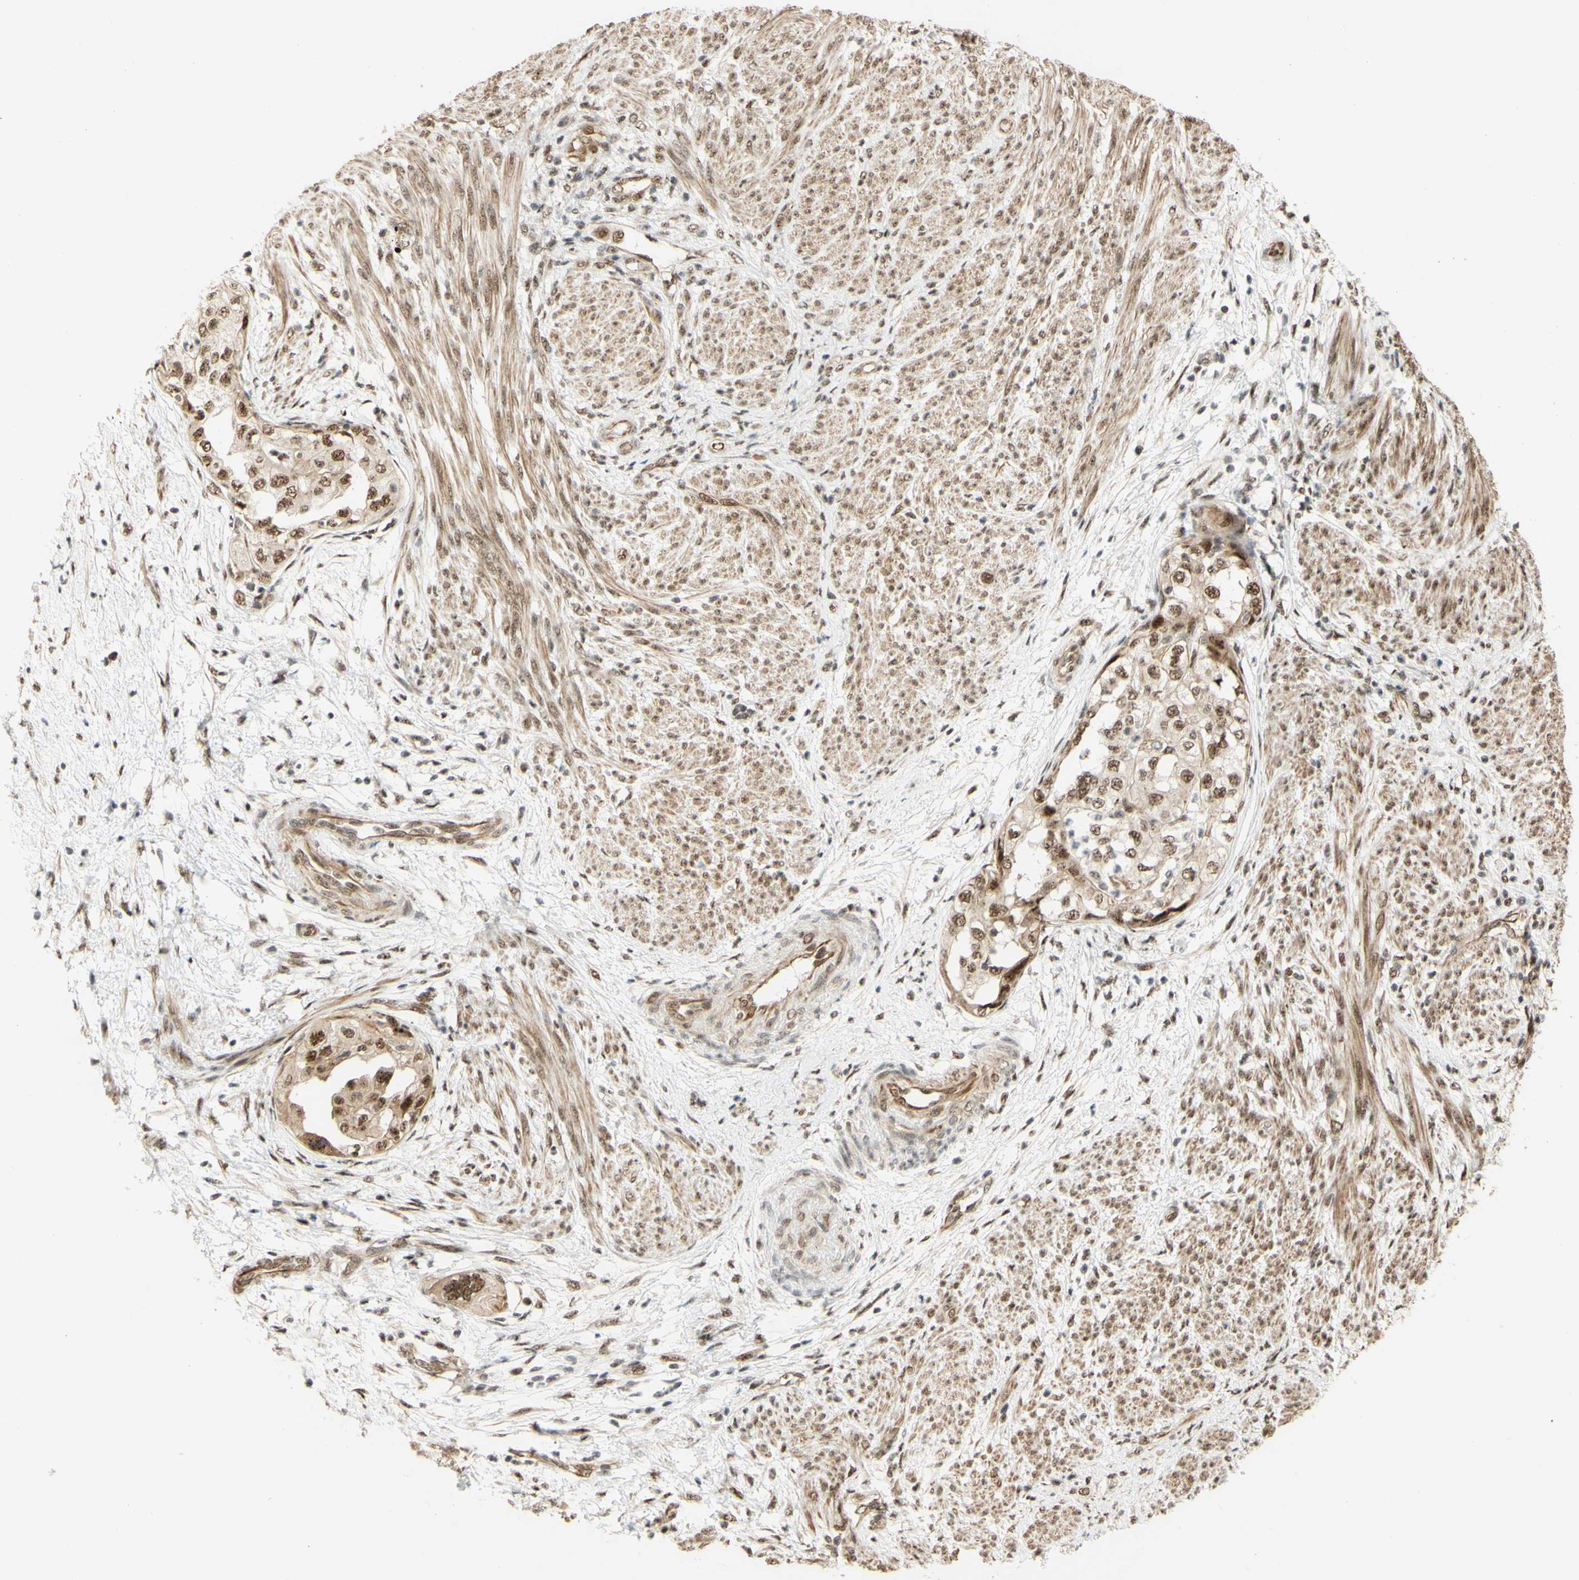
{"staining": {"intensity": "moderate", "quantity": ">75%", "location": "nuclear"}, "tissue": "endometrial cancer", "cell_type": "Tumor cells", "image_type": "cancer", "snomed": [{"axis": "morphology", "description": "Adenocarcinoma, NOS"}, {"axis": "topography", "description": "Endometrium"}], "caption": "Tumor cells reveal moderate nuclear positivity in approximately >75% of cells in adenocarcinoma (endometrial).", "gene": "SAP18", "patient": {"sex": "female", "age": 85}}